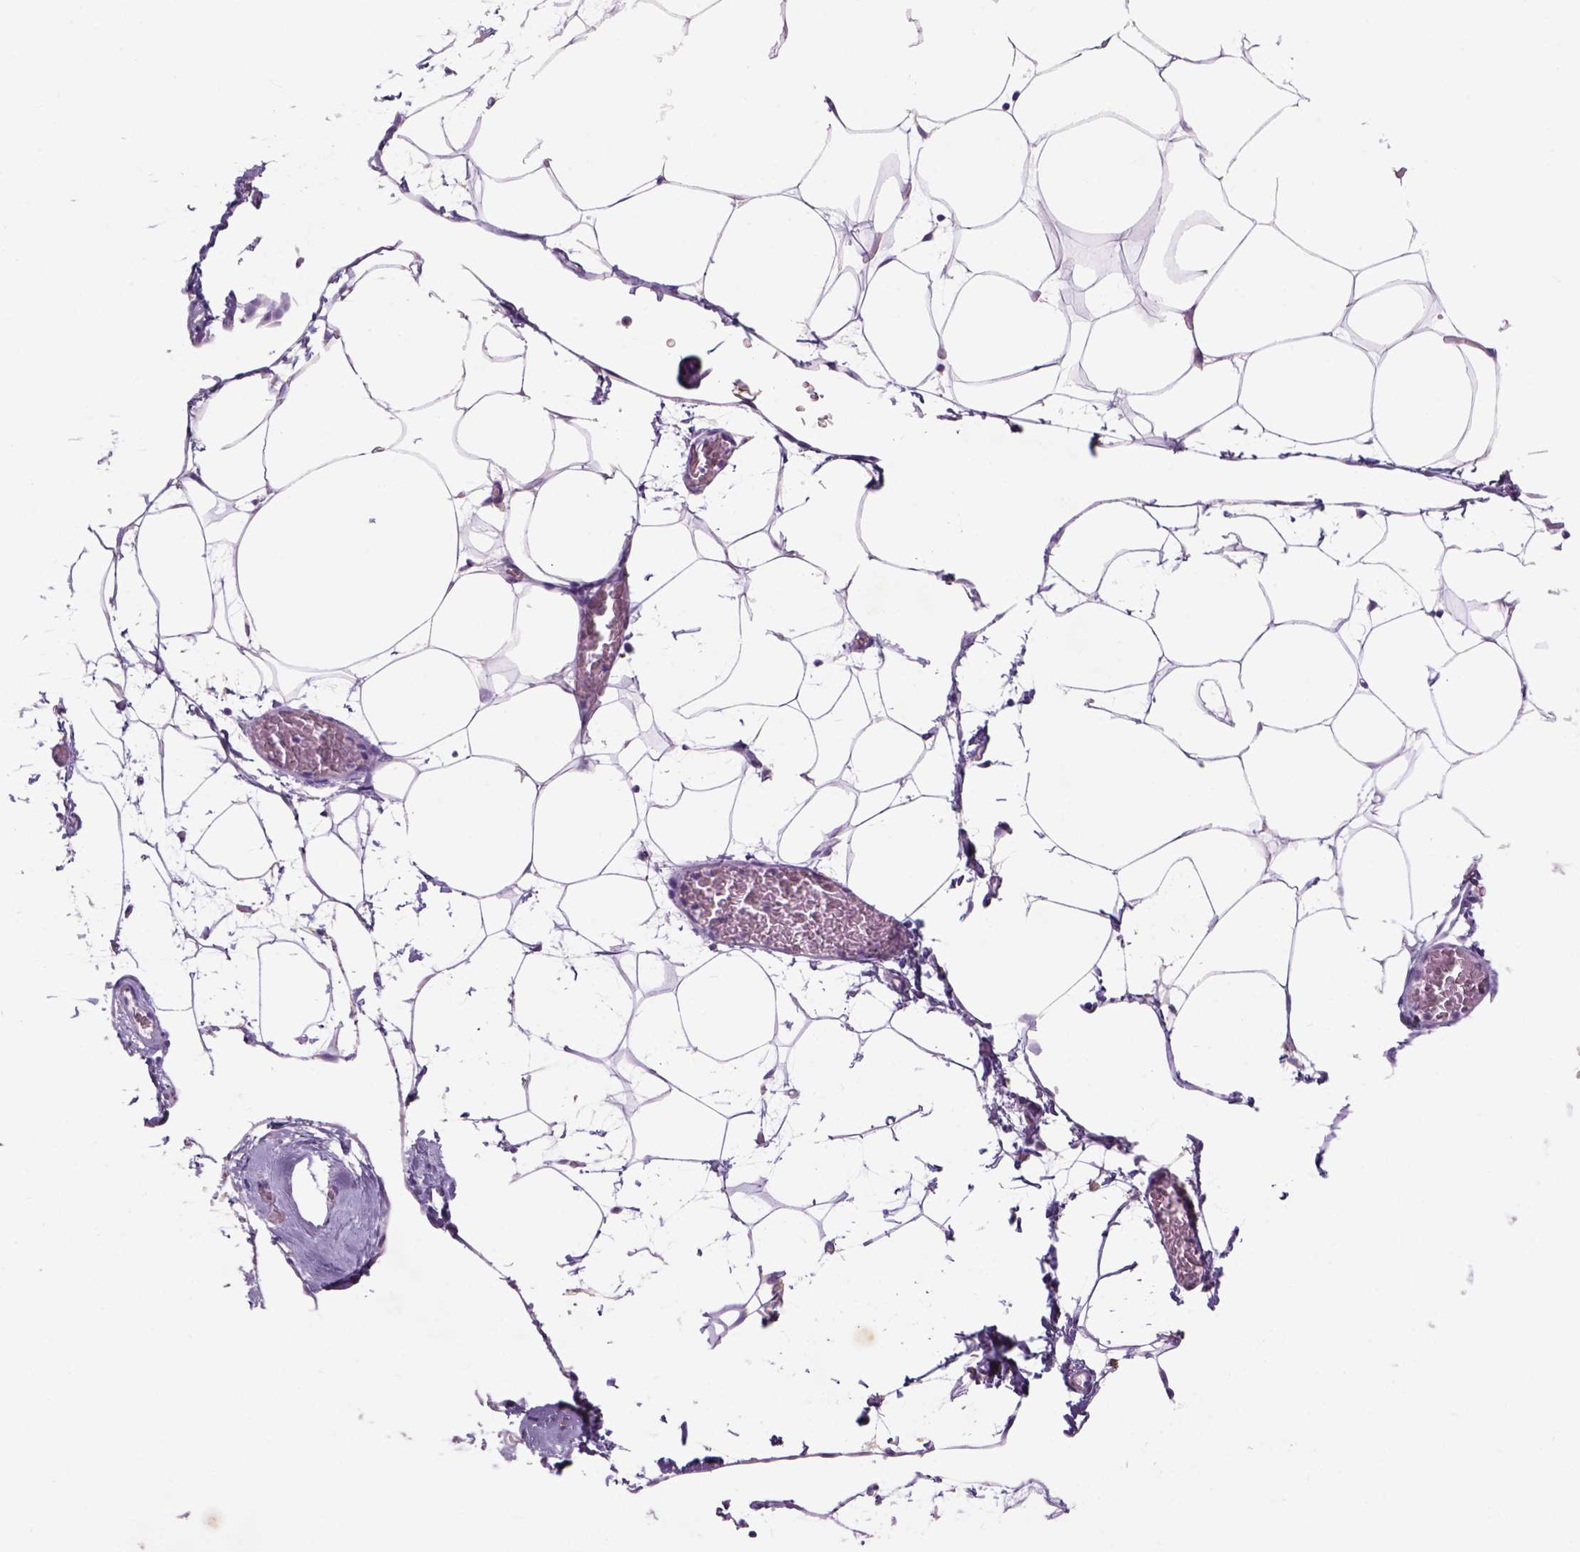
{"staining": {"intensity": "negative", "quantity": "none", "location": "none"}, "tissue": "adipose tissue", "cell_type": "Adipocytes", "image_type": "normal", "snomed": [{"axis": "morphology", "description": "Normal tissue, NOS"}, {"axis": "topography", "description": "Adipose tissue"}], "caption": "Adipocytes are negative for protein expression in normal human adipose tissue. (DAB (3,3'-diaminobenzidine) immunohistochemistry visualized using brightfield microscopy, high magnification).", "gene": "NAALAD2", "patient": {"sex": "male", "age": 57}}